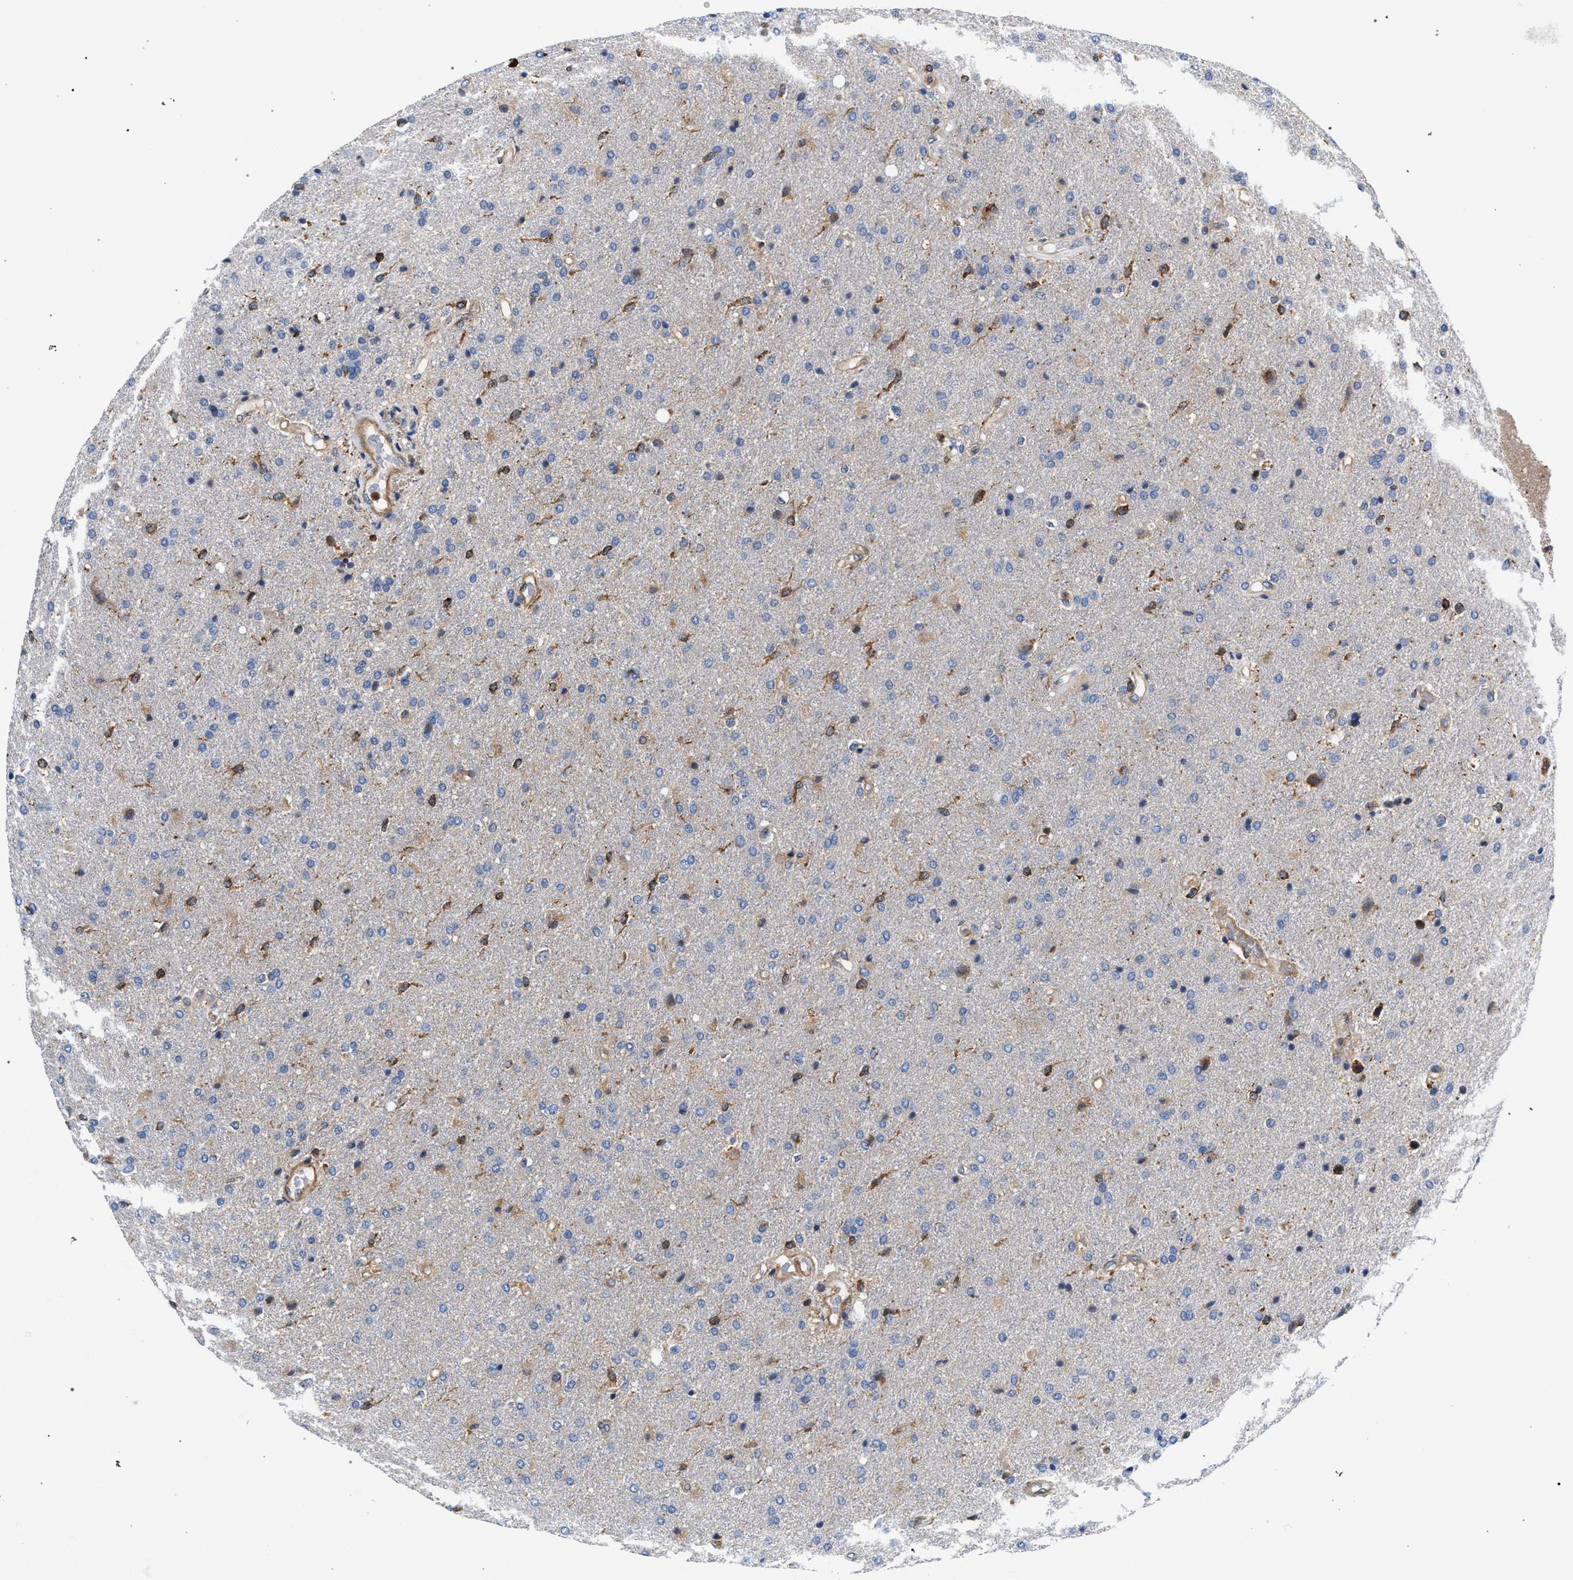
{"staining": {"intensity": "negative", "quantity": "none", "location": "none"}, "tissue": "glioma", "cell_type": "Tumor cells", "image_type": "cancer", "snomed": [{"axis": "morphology", "description": "Glioma, malignant, High grade"}, {"axis": "topography", "description": "Brain"}], "caption": "The photomicrograph reveals no significant staining in tumor cells of malignant glioma (high-grade). (IHC, brightfield microscopy, high magnification).", "gene": "LASP1", "patient": {"sex": "male", "age": 72}}